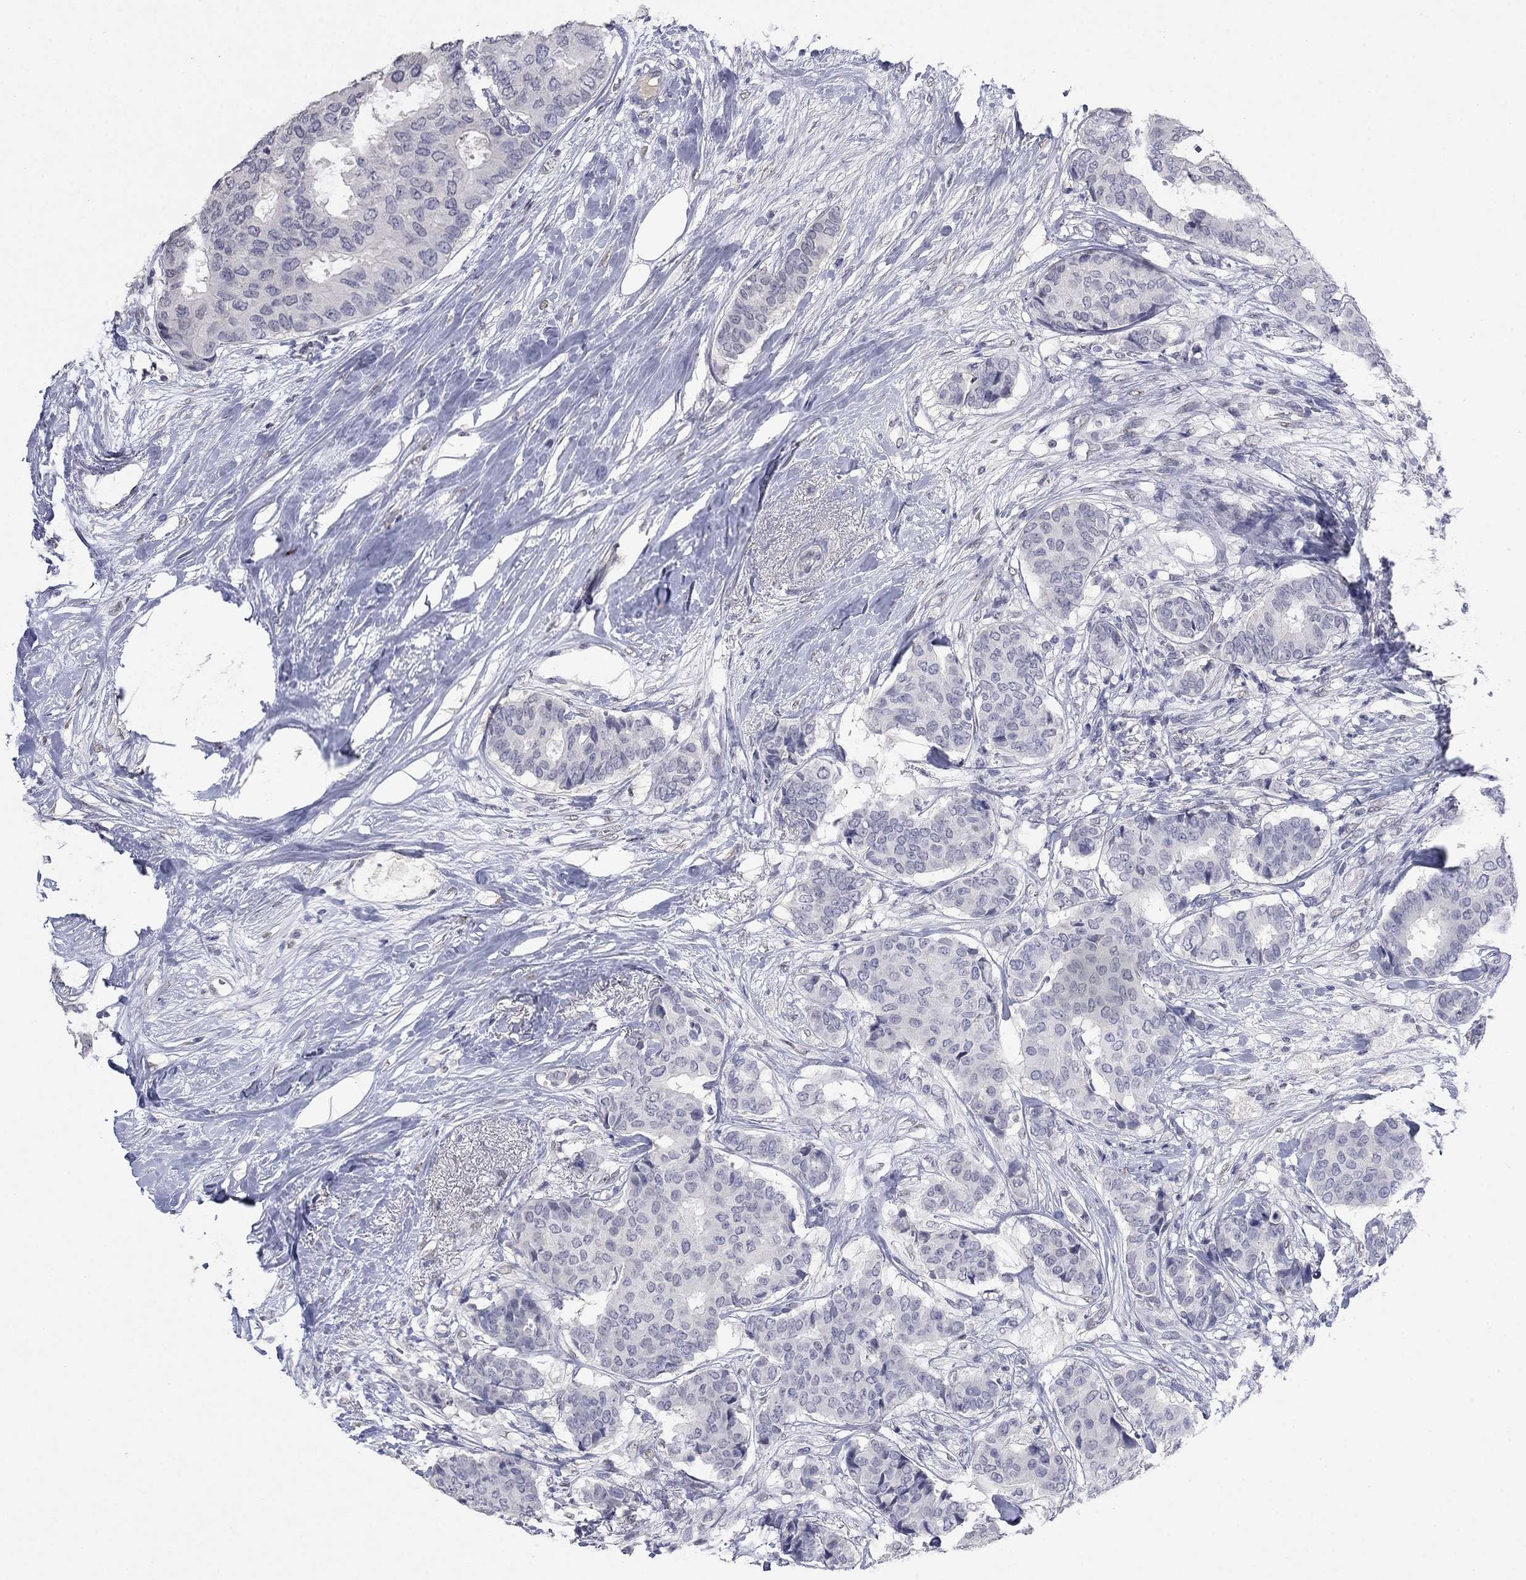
{"staining": {"intensity": "negative", "quantity": "none", "location": "none"}, "tissue": "breast cancer", "cell_type": "Tumor cells", "image_type": "cancer", "snomed": [{"axis": "morphology", "description": "Duct carcinoma"}, {"axis": "topography", "description": "Breast"}], "caption": "The micrograph displays no significant expression in tumor cells of breast cancer (infiltrating ductal carcinoma).", "gene": "SLC51A", "patient": {"sex": "female", "age": 75}}